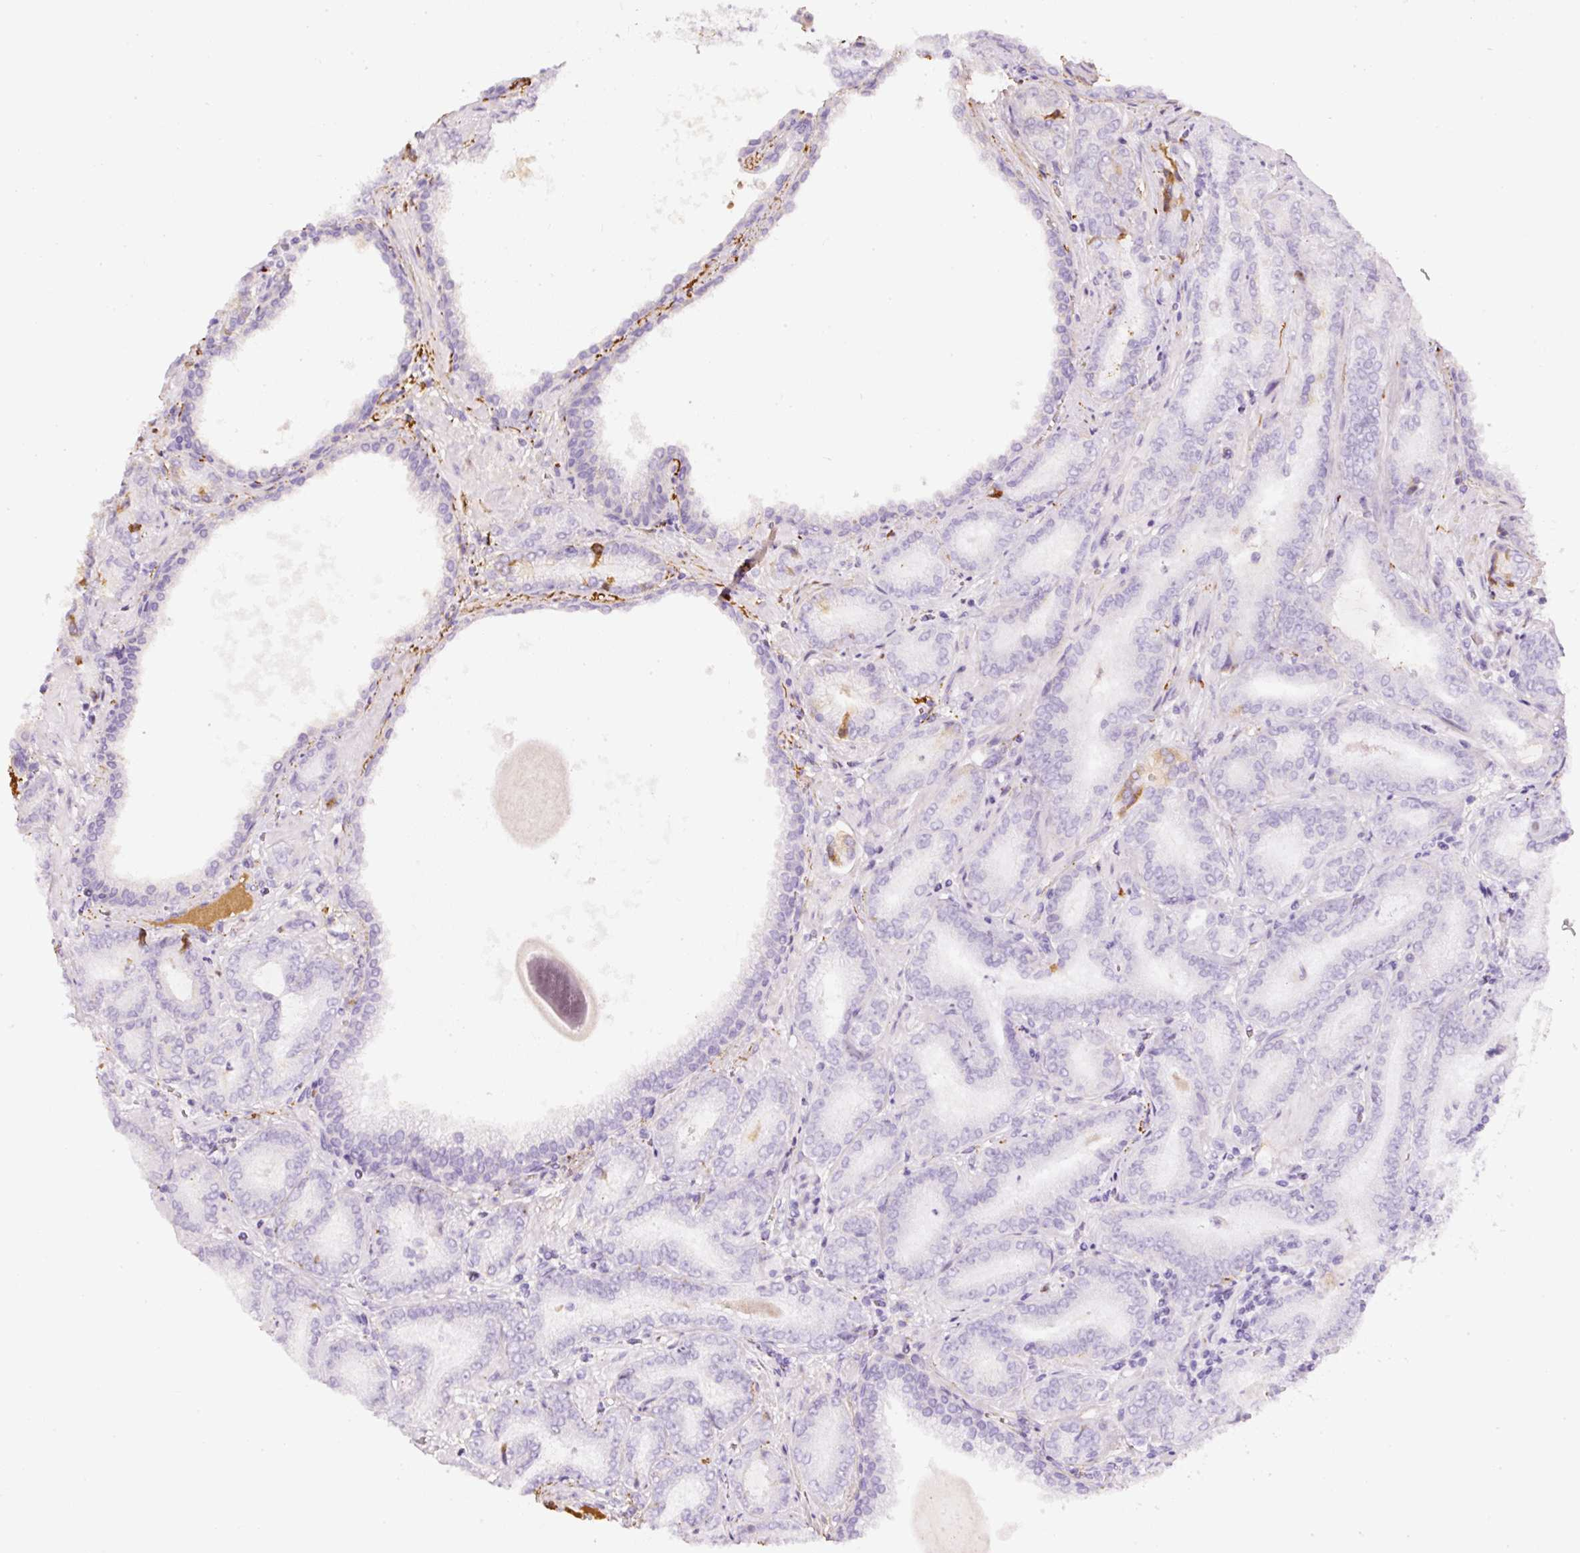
{"staining": {"intensity": "negative", "quantity": "none", "location": "none"}, "tissue": "prostate cancer", "cell_type": "Tumor cells", "image_type": "cancer", "snomed": [{"axis": "morphology", "description": "Adenocarcinoma, High grade"}, {"axis": "topography", "description": "Prostate"}], "caption": "DAB immunohistochemical staining of human high-grade adenocarcinoma (prostate) exhibits no significant expression in tumor cells. (Stains: DAB IHC with hematoxylin counter stain, Microscopy: brightfield microscopy at high magnification).", "gene": "APCS", "patient": {"sex": "male", "age": 72}}